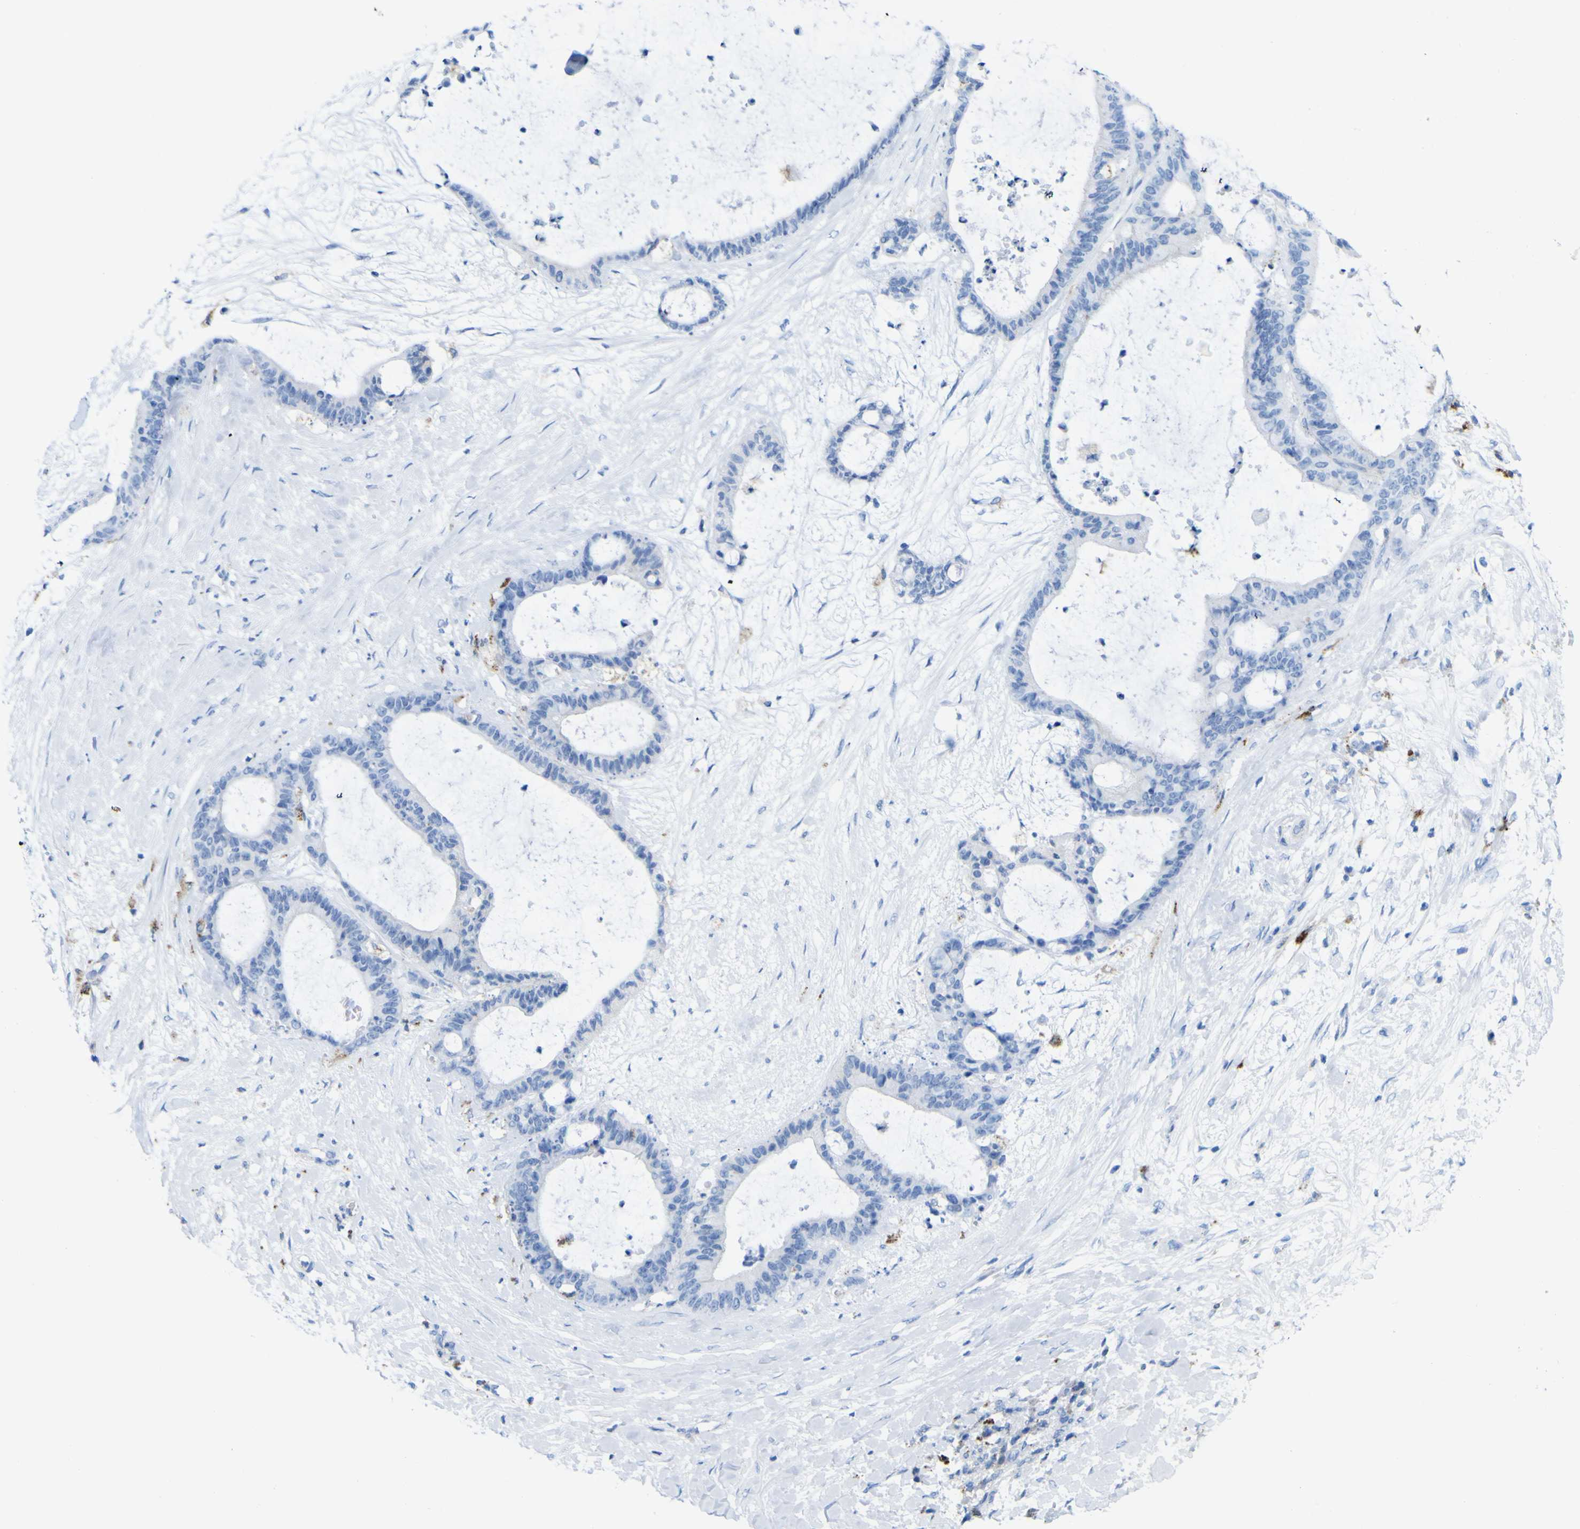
{"staining": {"intensity": "negative", "quantity": "none", "location": "none"}, "tissue": "liver cancer", "cell_type": "Tumor cells", "image_type": "cancer", "snomed": [{"axis": "morphology", "description": "Cholangiocarcinoma"}, {"axis": "topography", "description": "Liver"}], "caption": "Liver cancer (cholangiocarcinoma) was stained to show a protein in brown. There is no significant expression in tumor cells.", "gene": "PLD3", "patient": {"sex": "female", "age": 73}}